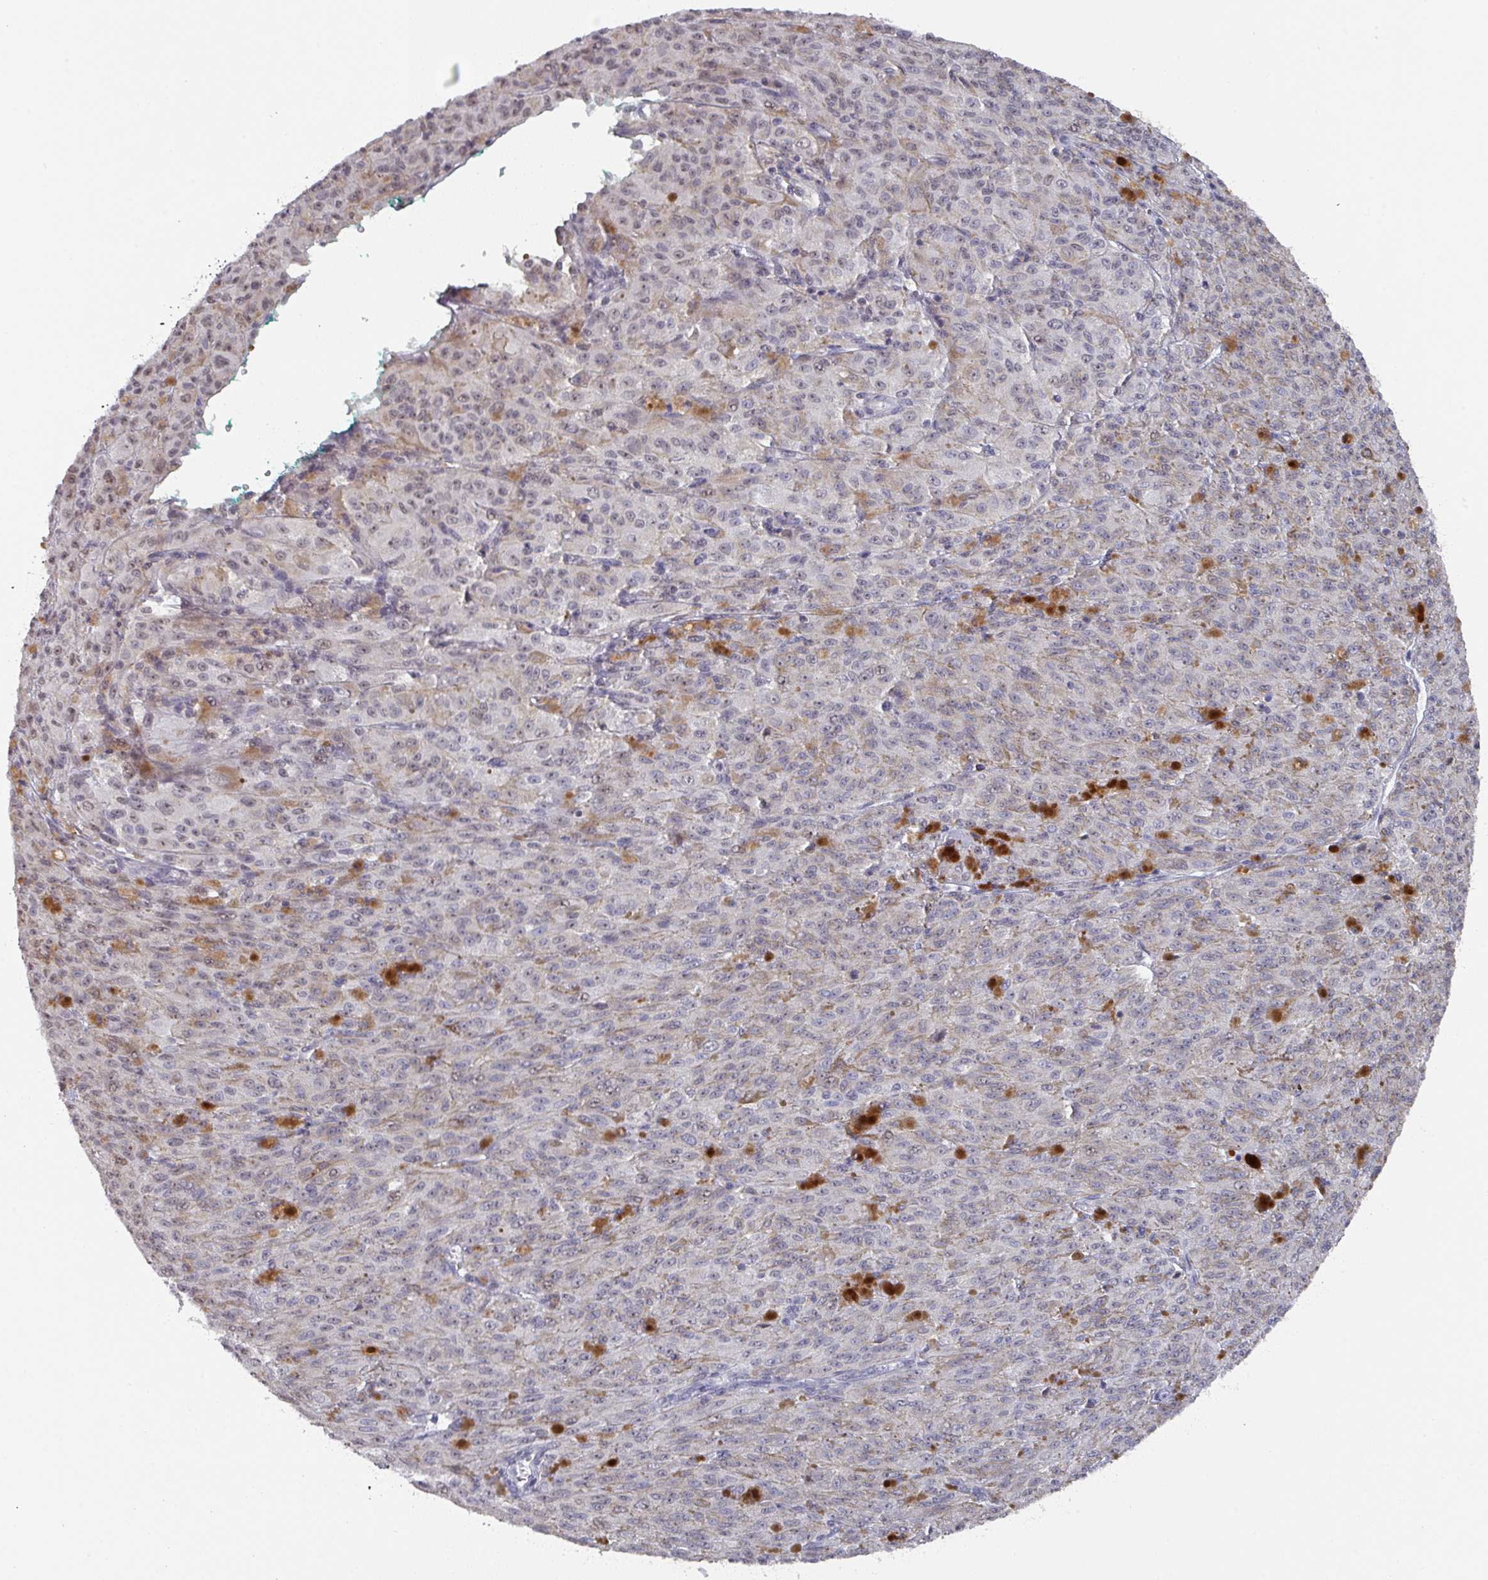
{"staining": {"intensity": "negative", "quantity": "none", "location": "none"}, "tissue": "melanoma", "cell_type": "Tumor cells", "image_type": "cancer", "snomed": [{"axis": "morphology", "description": "Malignant melanoma, NOS"}, {"axis": "topography", "description": "Skin"}], "caption": "Human malignant melanoma stained for a protein using IHC exhibits no expression in tumor cells.", "gene": "ZNF654", "patient": {"sex": "female", "age": 52}}